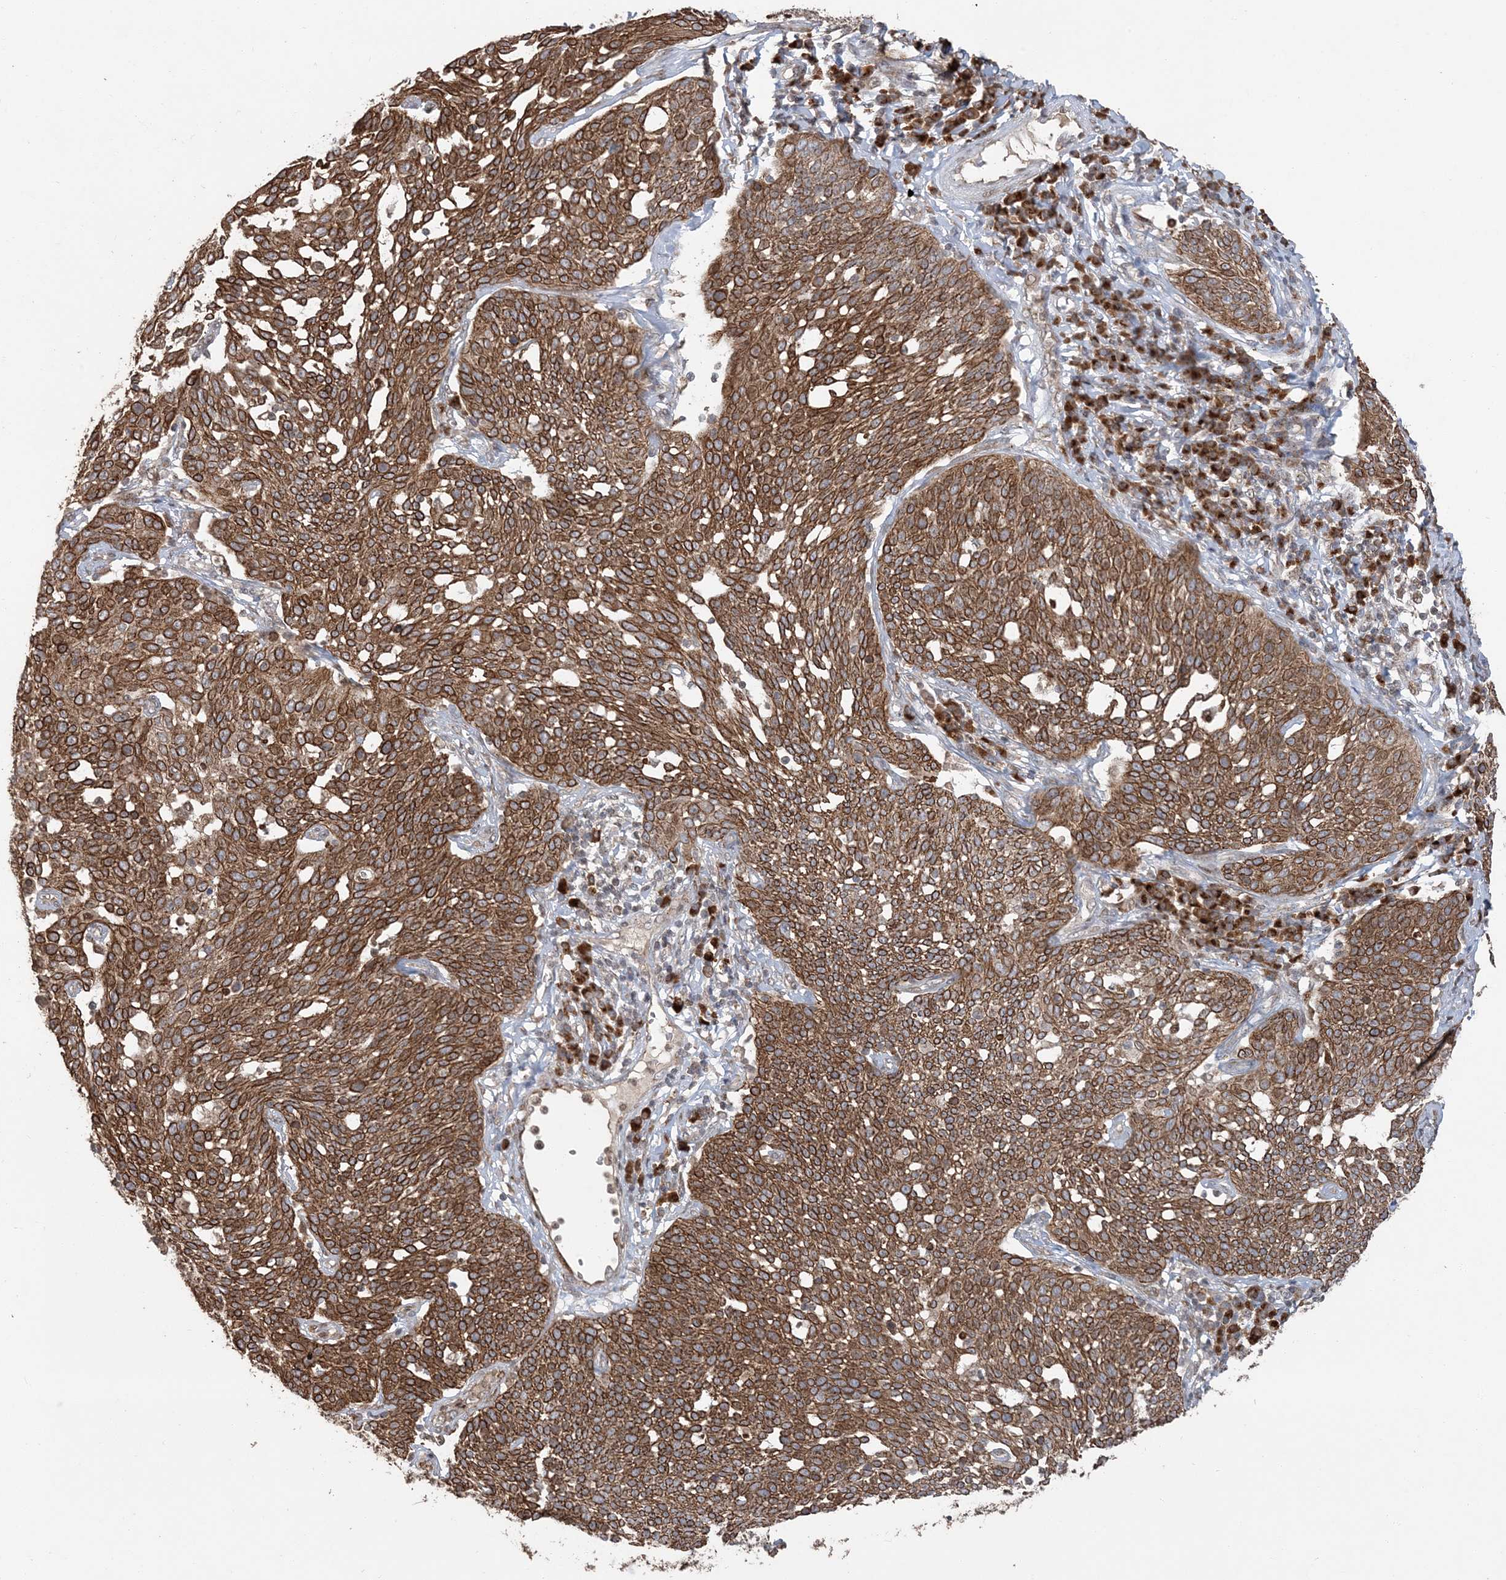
{"staining": {"intensity": "strong", "quantity": ">75%", "location": "cytoplasmic/membranous"}, "tissue": "cervical cancer", "cell_type": "Tumor cells", "image_type": "cancer", "snomed": [{"axis": "morphology", "description": "Squamous cell carcinoma, NOS"}, {"axis": "topography", "description": "Cervix"}], "caption": "The immunohistochemical stain highlights strong cytoplasmic/membranous expression in tumor cells of cervical squamous cell carcinoma tissue.", "gene": "RER1", "patient": {"sex": "female", "age": 34}}